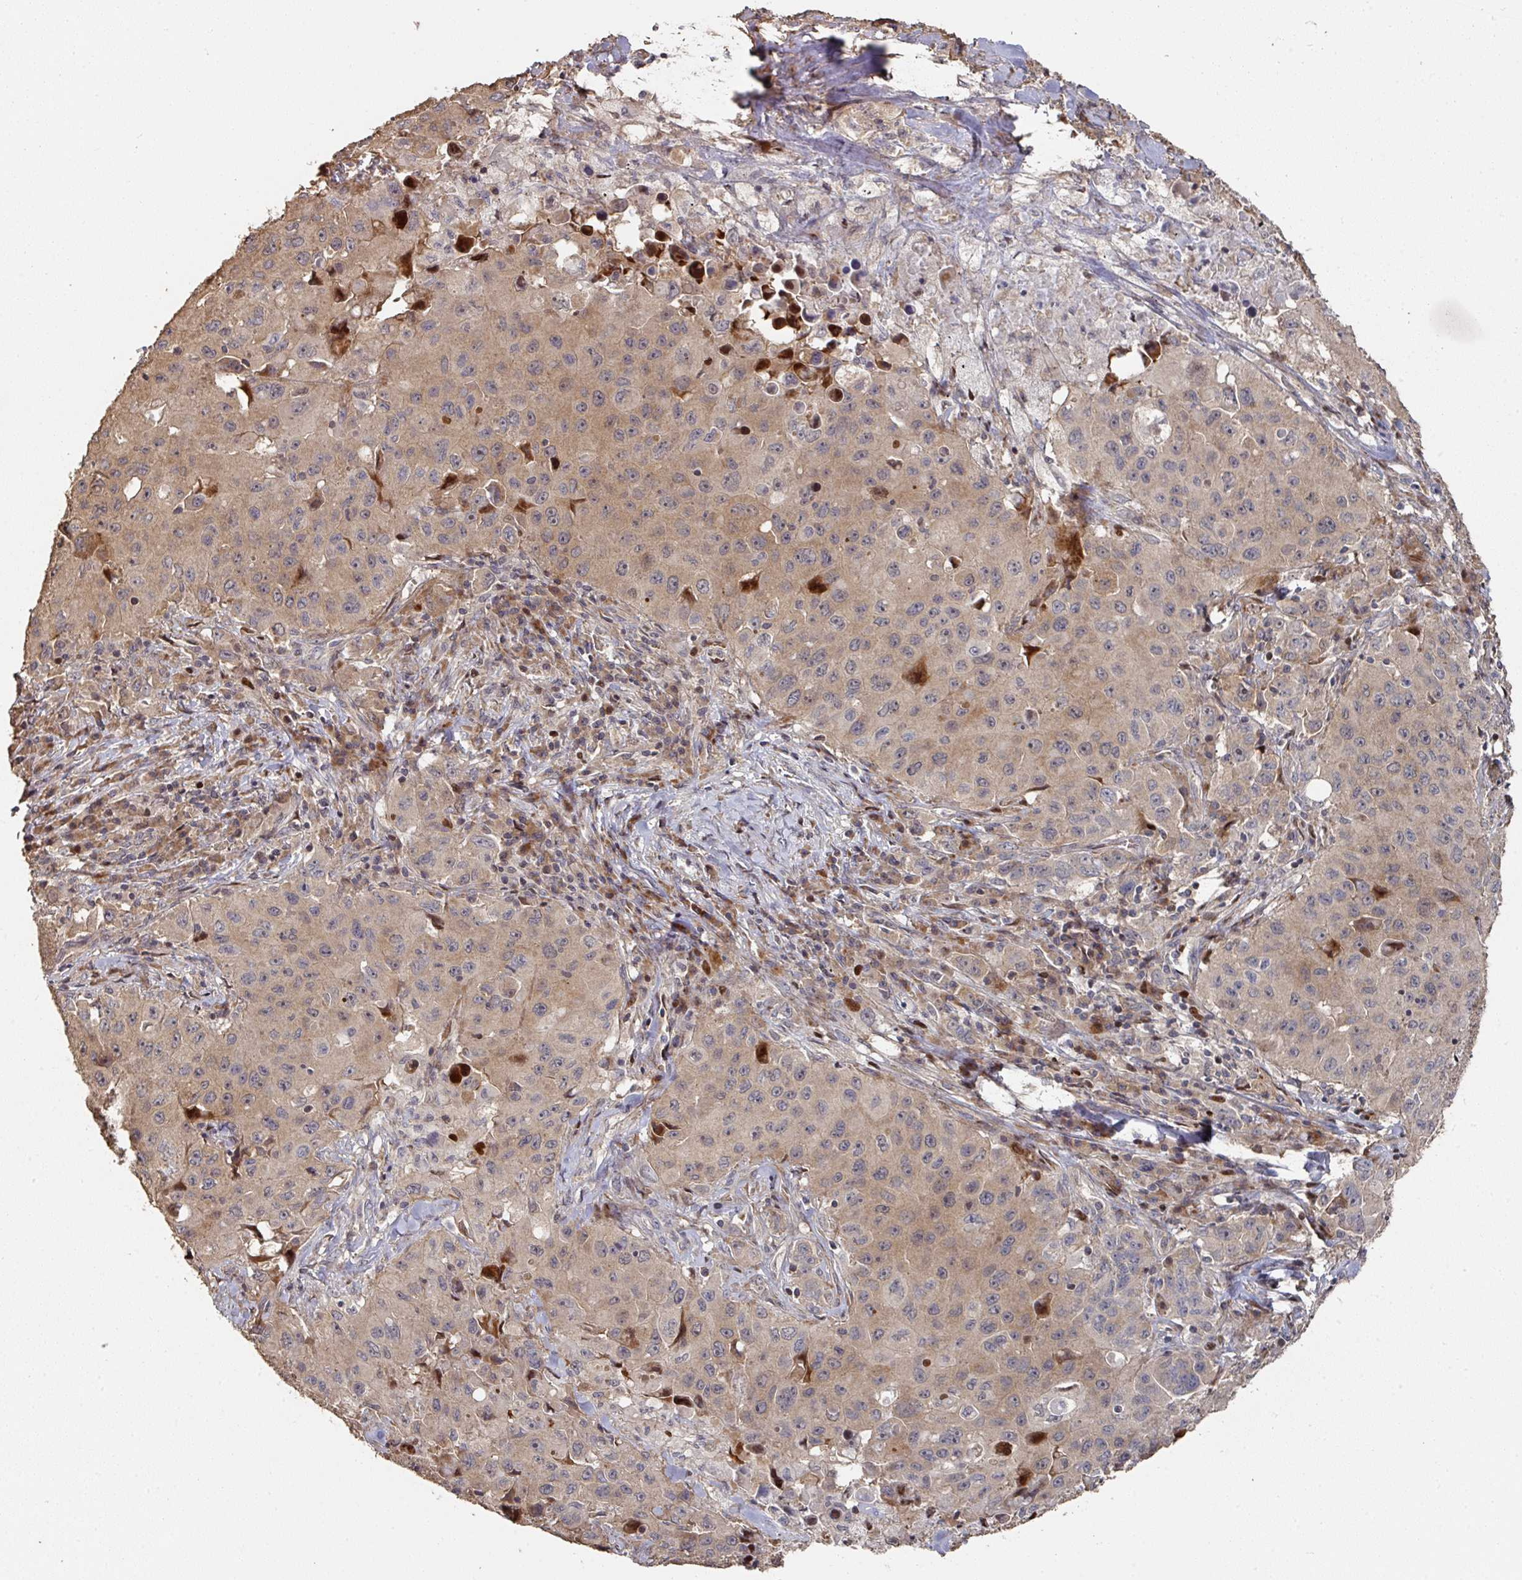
{"staining": {"intensity": "weak", "quantity": ">75%", "location": "cytoplasmic/membranous"}, "tissue": "lung cancer", "cell_type": "Tumor cells", "image_type": "cancer", "snomed": [{"axis": "morphology", "description": "Squamous cell carcinoma, NOS"}, {"axis": "topography", "description": "Lung"}], "caption": "Brown immunohistochemical staining in lung squamous cell carcinoma displays weak cytoplasmic/membranous positivity in approximately >75% of tumor cells.", "gene": "CA7", "patient": {"sex": "male", "age": 63}}